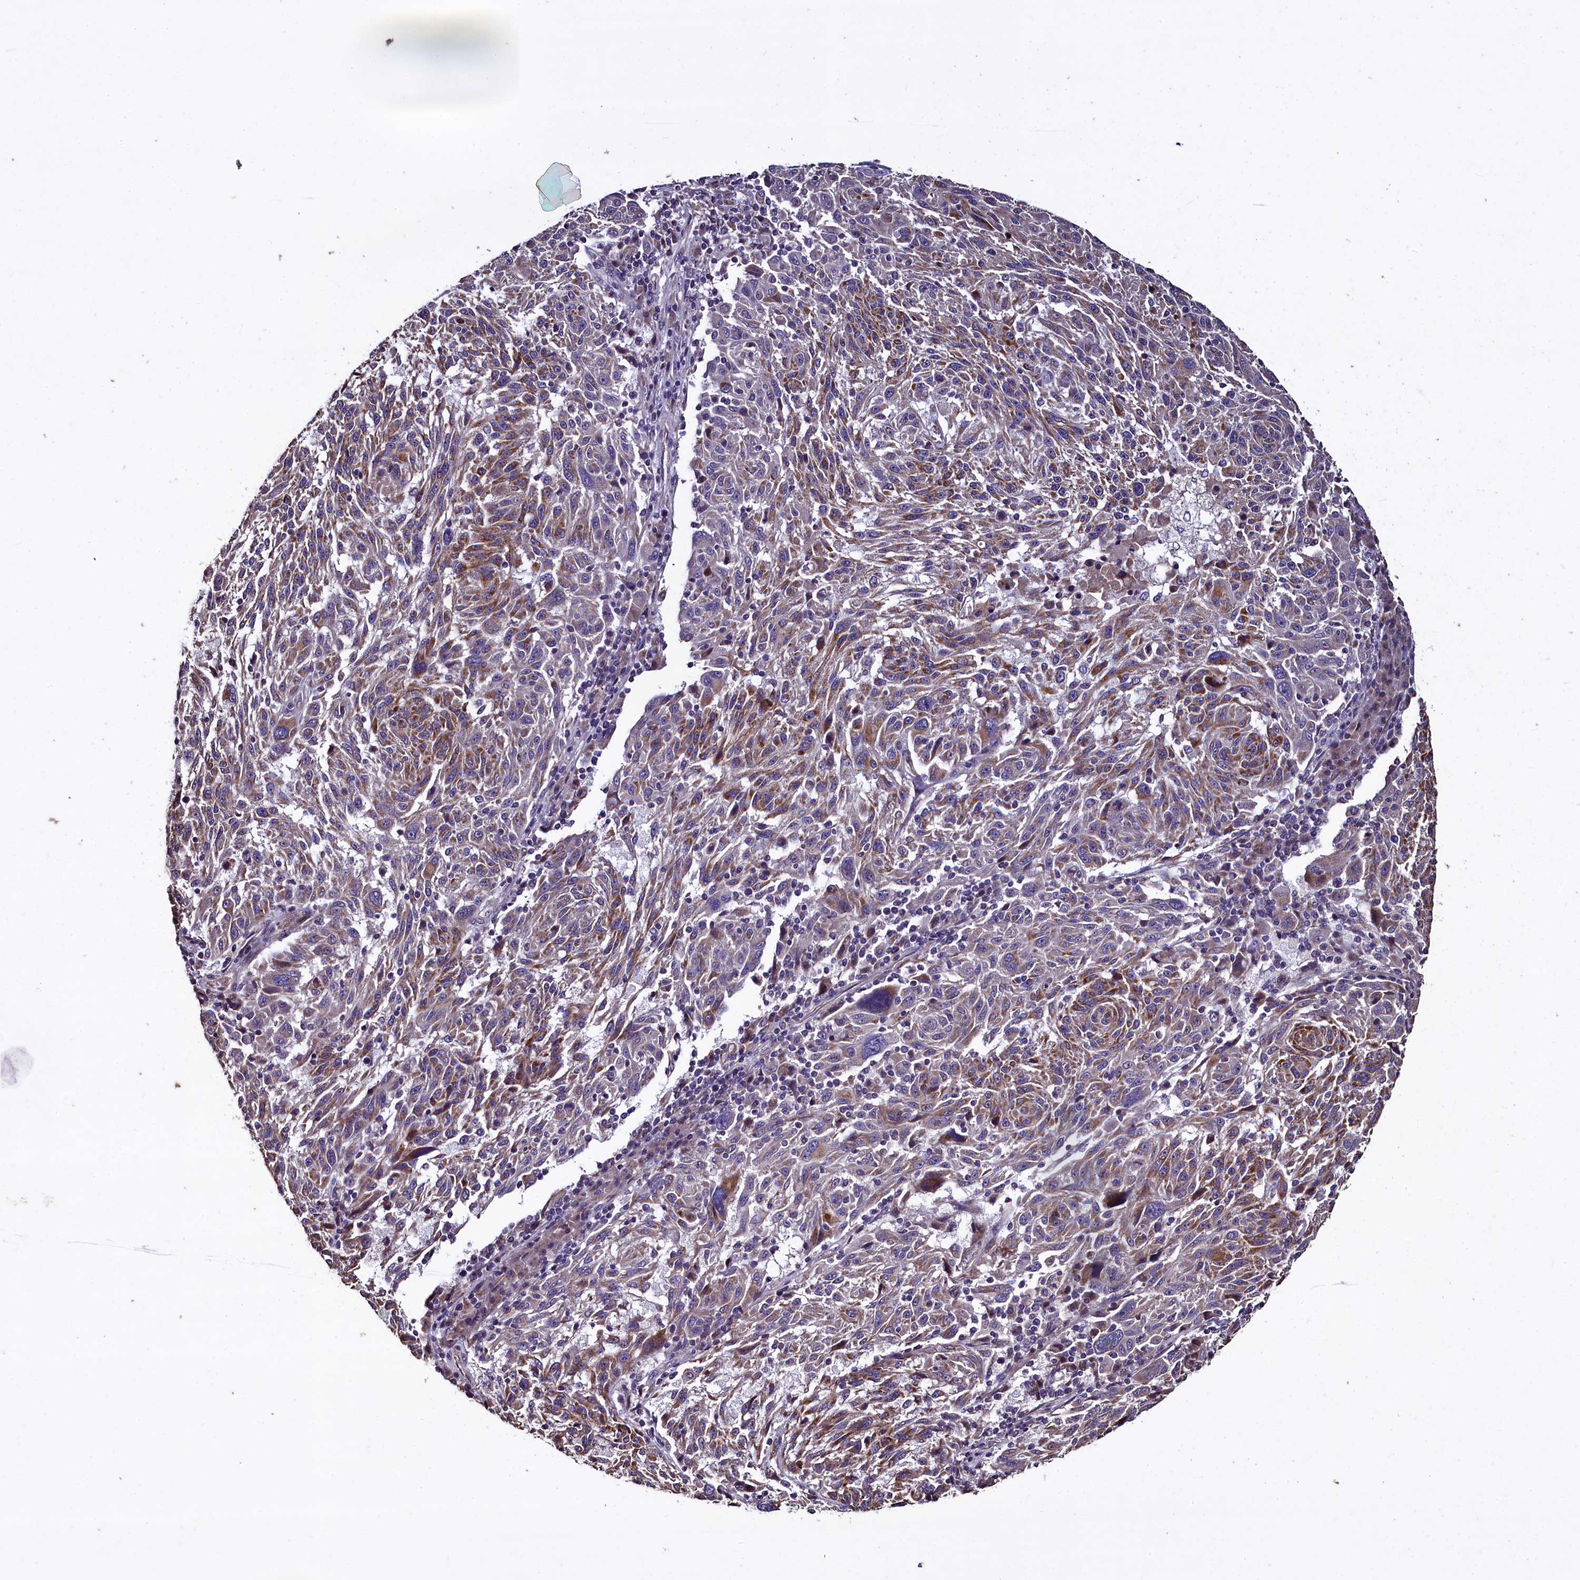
{"staining": {"intensity": "moderate", "quantity": ">75%", "location": "cytoplasmic/membranous"}, "tissue": "melanoma", "cell_type": "Tumor cells", "image_type": "cancer", "snomed": [{"axis": "morphology", "description": "Malignant melanoma, NOS"}, {"axis": "topography", "description": "Skin"}], "caption": "Immunohistochemistry (IHC) micrograph of neoplastic tissue: melanoma stained using immunohistochemistry demonstrates medium levels of moderate protein expression localized specifically in the cytoplasmic/membranous of tumor cells, appearing as a cytoplasmic/membranous brown color.", "gene": "COQ9", "patient": {"sex": "male", "age": 53}}